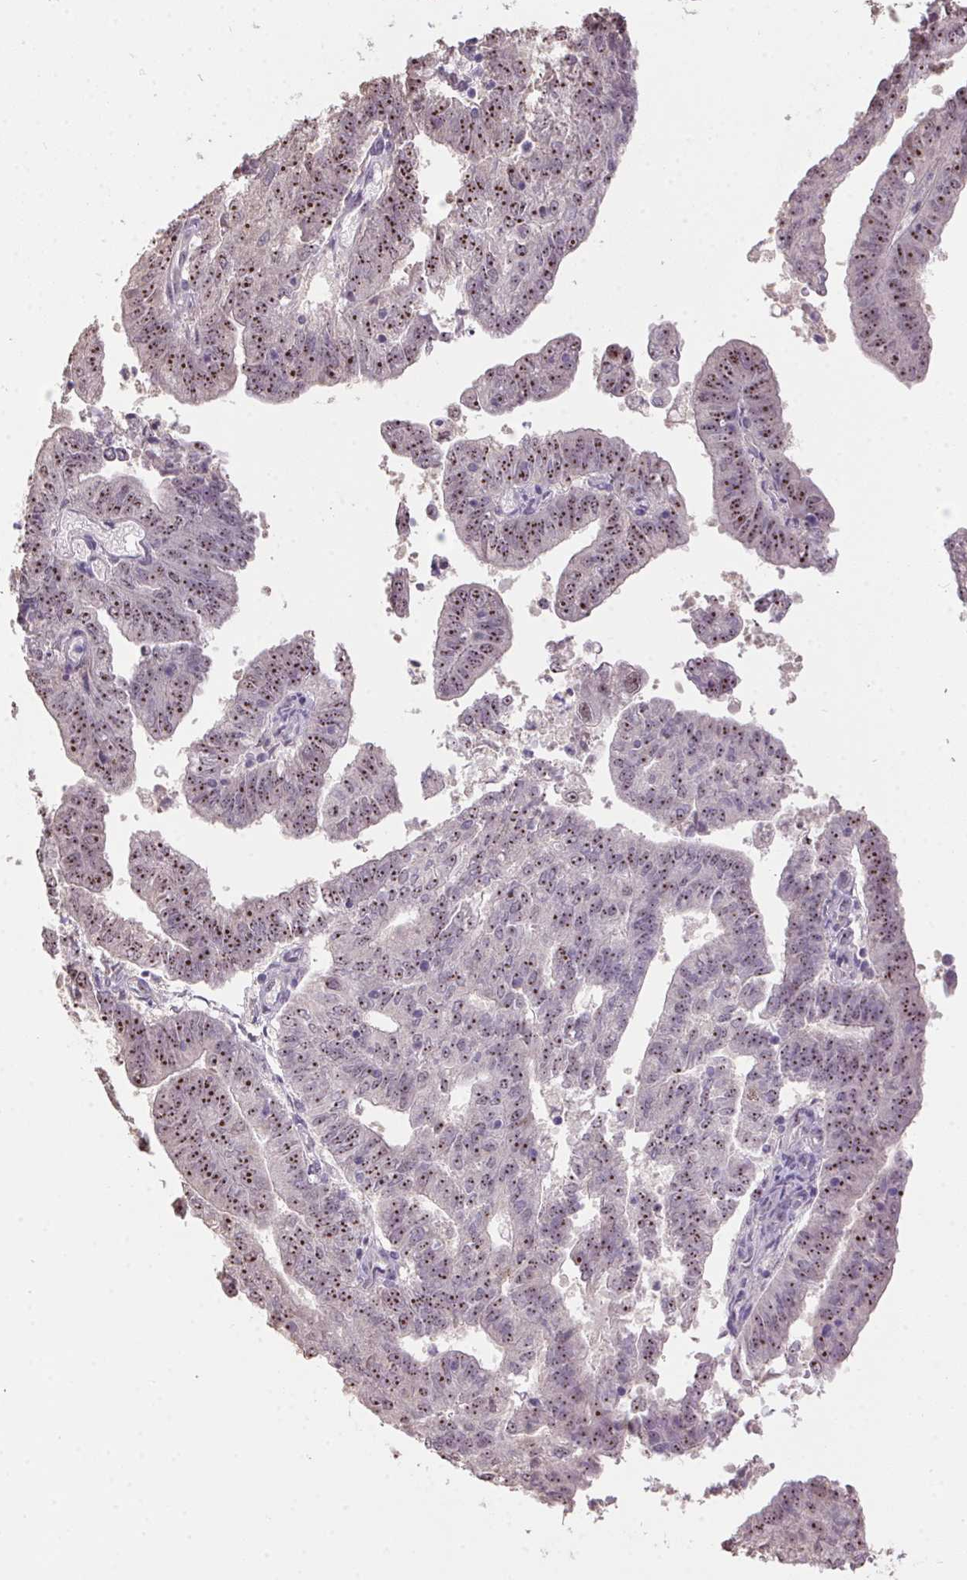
{"staining": {"intensity": "moderate", "quantity": ">75%", "location": "nuclear"}, "tissue": "endometrial cancer", "cell_type": "Tumor cells", "image_type": "cancer", "snomed": [{"axis": "morphology", "description": "Adenocarcinoma, NOS"}, {"axis": "topography", "description": "Endometrium"}], "caption": "The immunohistochemical stain labels moderate nuclear staining in tumor cells of endometrial cancer tissue. (DAB (3,3'-diaminobenzidine) IHC, brown staining for protein, blue staining for nuclei).", "gene": "BATF2", "patient": {"sex": "female", "age": 82}}